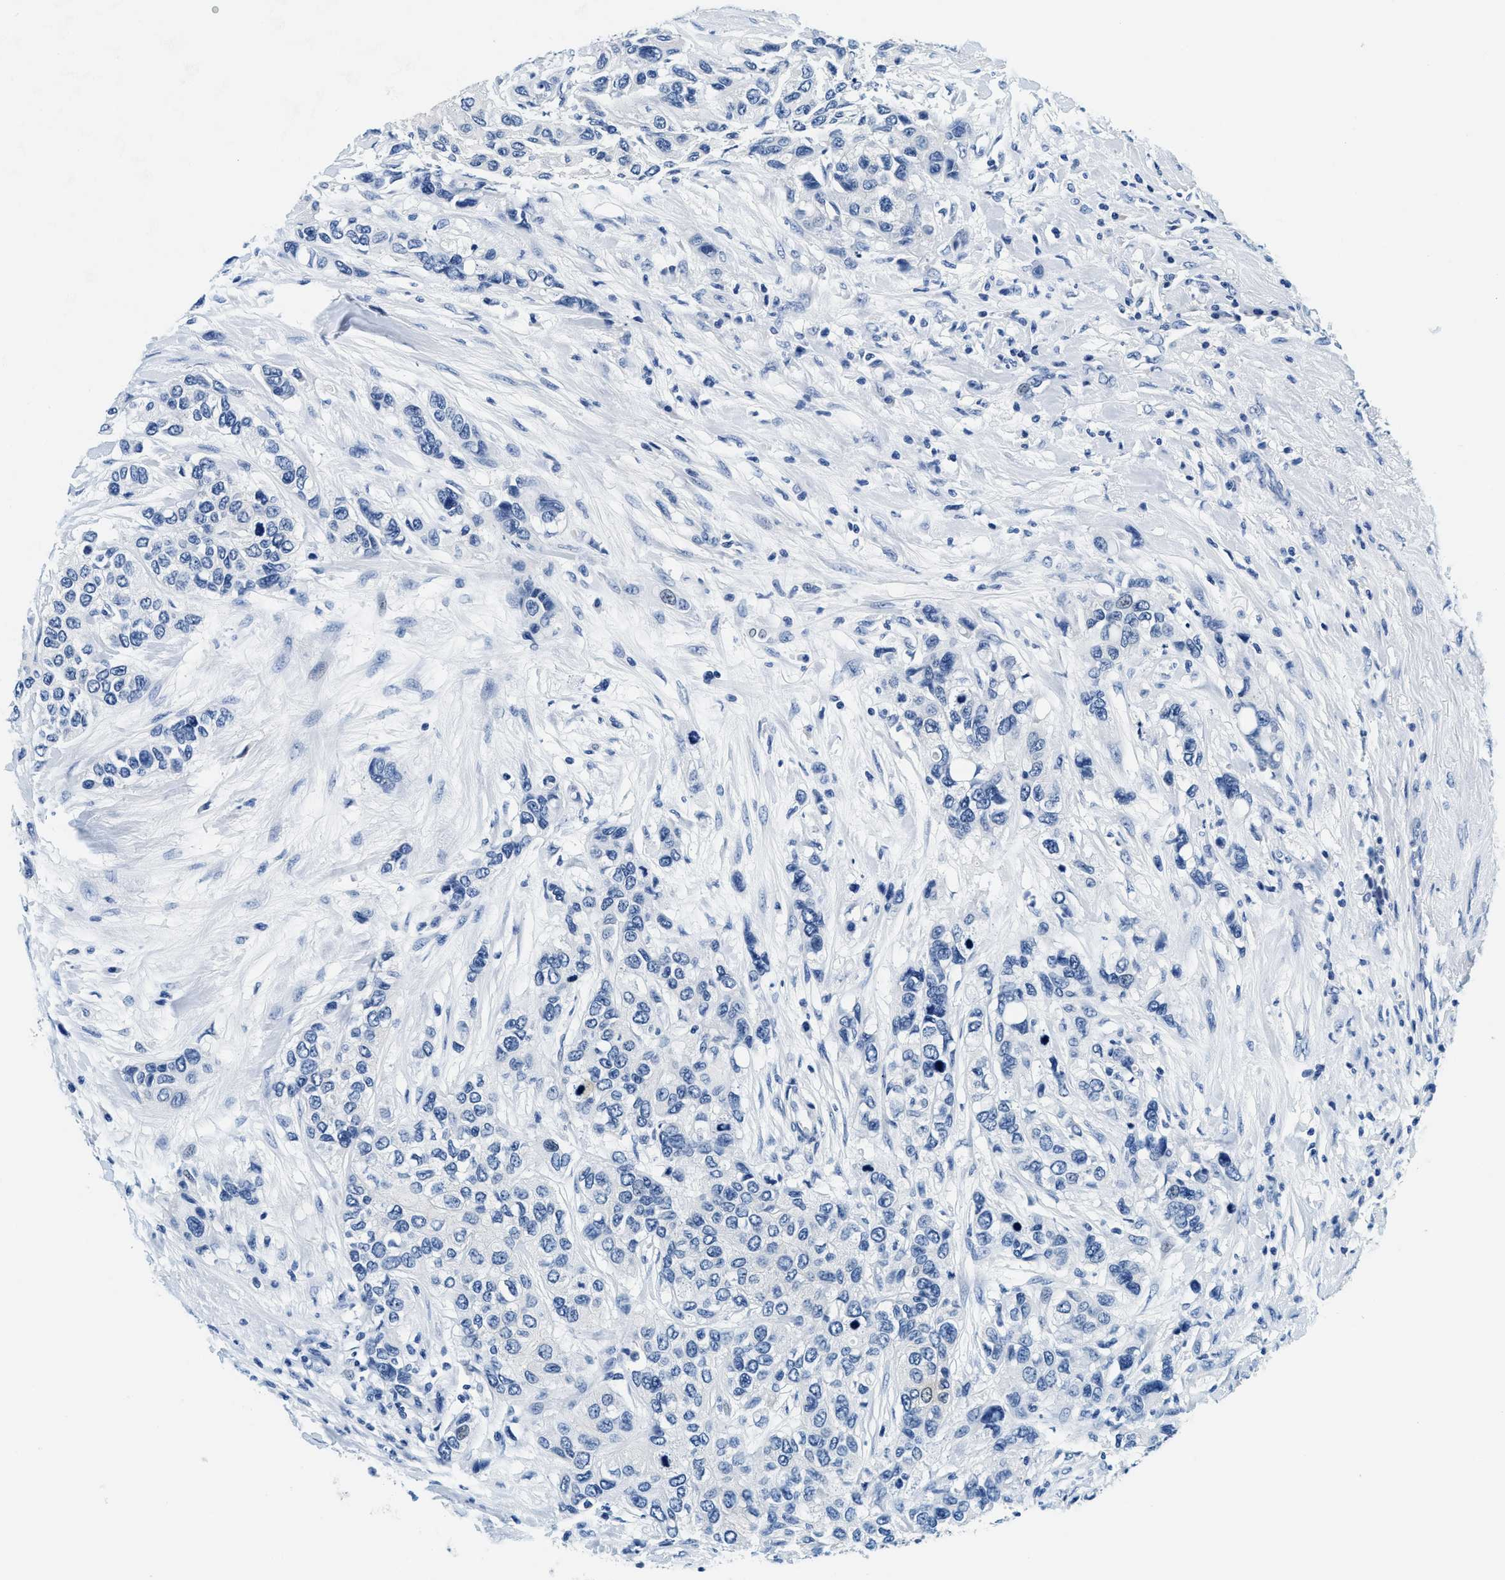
{"staining": {"intensity": "negative", "quantity": "none", "location": "none"}, "tissue": "urothelial cancer", "cell_type": "Tumor cells", "image_type": "cancer", "snomed": [{"axis": "morphology", "description": "Urothelial carcinoma, High grade"}, {"axis": "topography", "description": "Urinary bladder"}], "caption": "This is an immunohistochemistry micrograph of human urothelial cancer. There is no expression in tumor cells.", "gene": "GSTM3", "patient": {"sex": "female", "age": 56}}